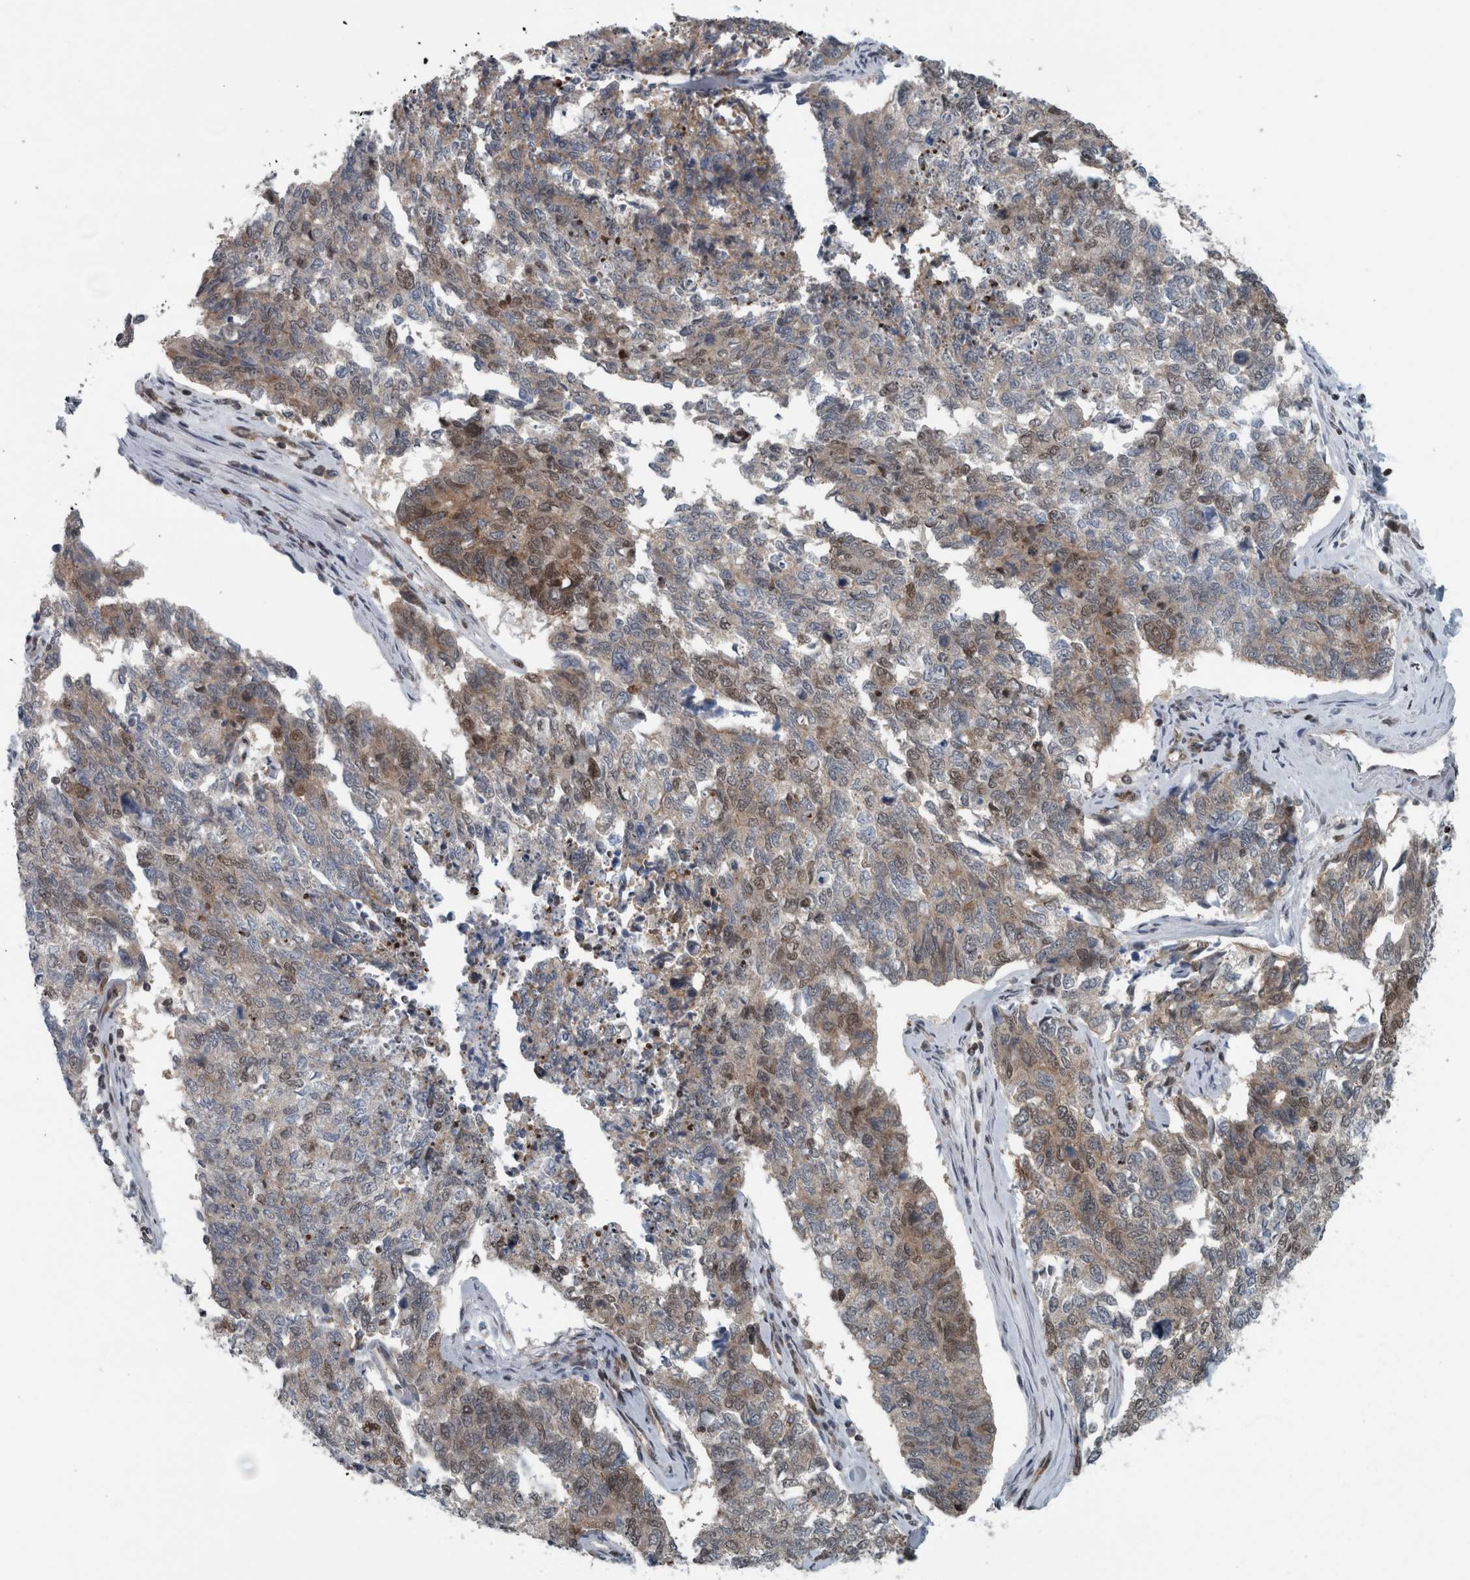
{"staining": {"intensity": "weak", "quantity": "<25%", "location": "cytoplasmic/membranous,nuclear"}, "tissue": "cervical cancer", "cell_type": "Tumor cells", "image_type": "cancer", "snomed": [{"axis": "morphology", "description": "Squamous cell carcinoma, NOS"}, {"axis": "topography", "description": "Cervix"}], "caption": "DAB (3,3'-diaminobenzidine) immunohistochemical staining of cervical squamous cell carcinoma displays no significant expression in tumor cells.", "gene": "DNMT3A", "patient": {"sex": "female", "age": 63}}